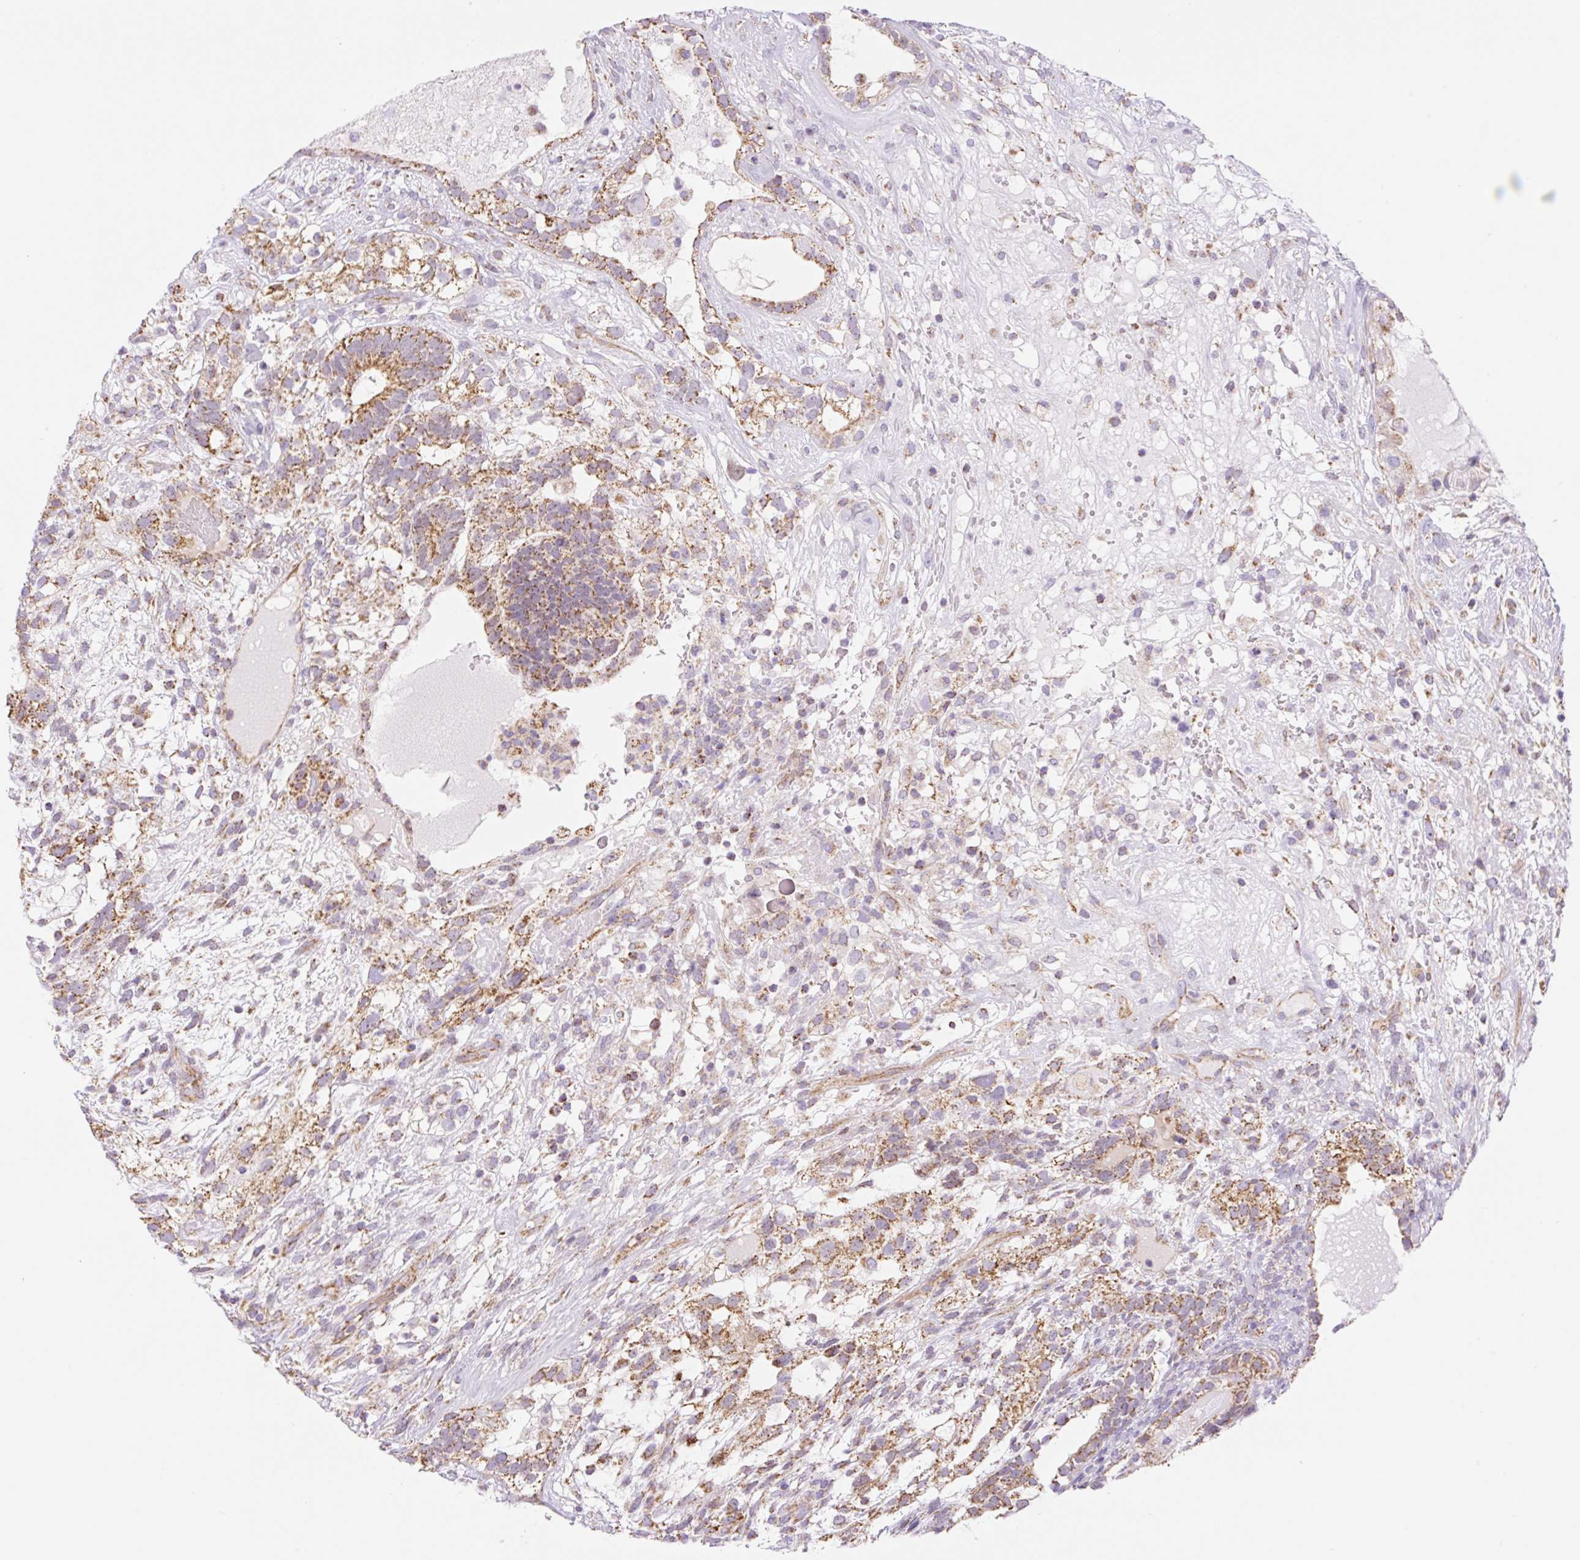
{"staining": {"intensity": "moderate", "quantity": ">75%", "location": "cytoplasmic/membranous"}, "tissue": "testis cancer", "cell_type": "Tumor cells", "image_type": "cancer", "snomed": [{"axis": "morphology", "description": "Seminoma, NOS"}, {"axis": "morphology", "description": "Carcinoma, Embryonal, NOS"}, {"axis": "topography", "description": "Testis"}], "caption": "Approximately >75% of tumor cells in human testis seminoma show moderate cytoplasmic/membranous protein staining as visualized by brown immunohistochemical staining.", "gene": "ESAM", "patient": {"sex": "male", "age": 41}}